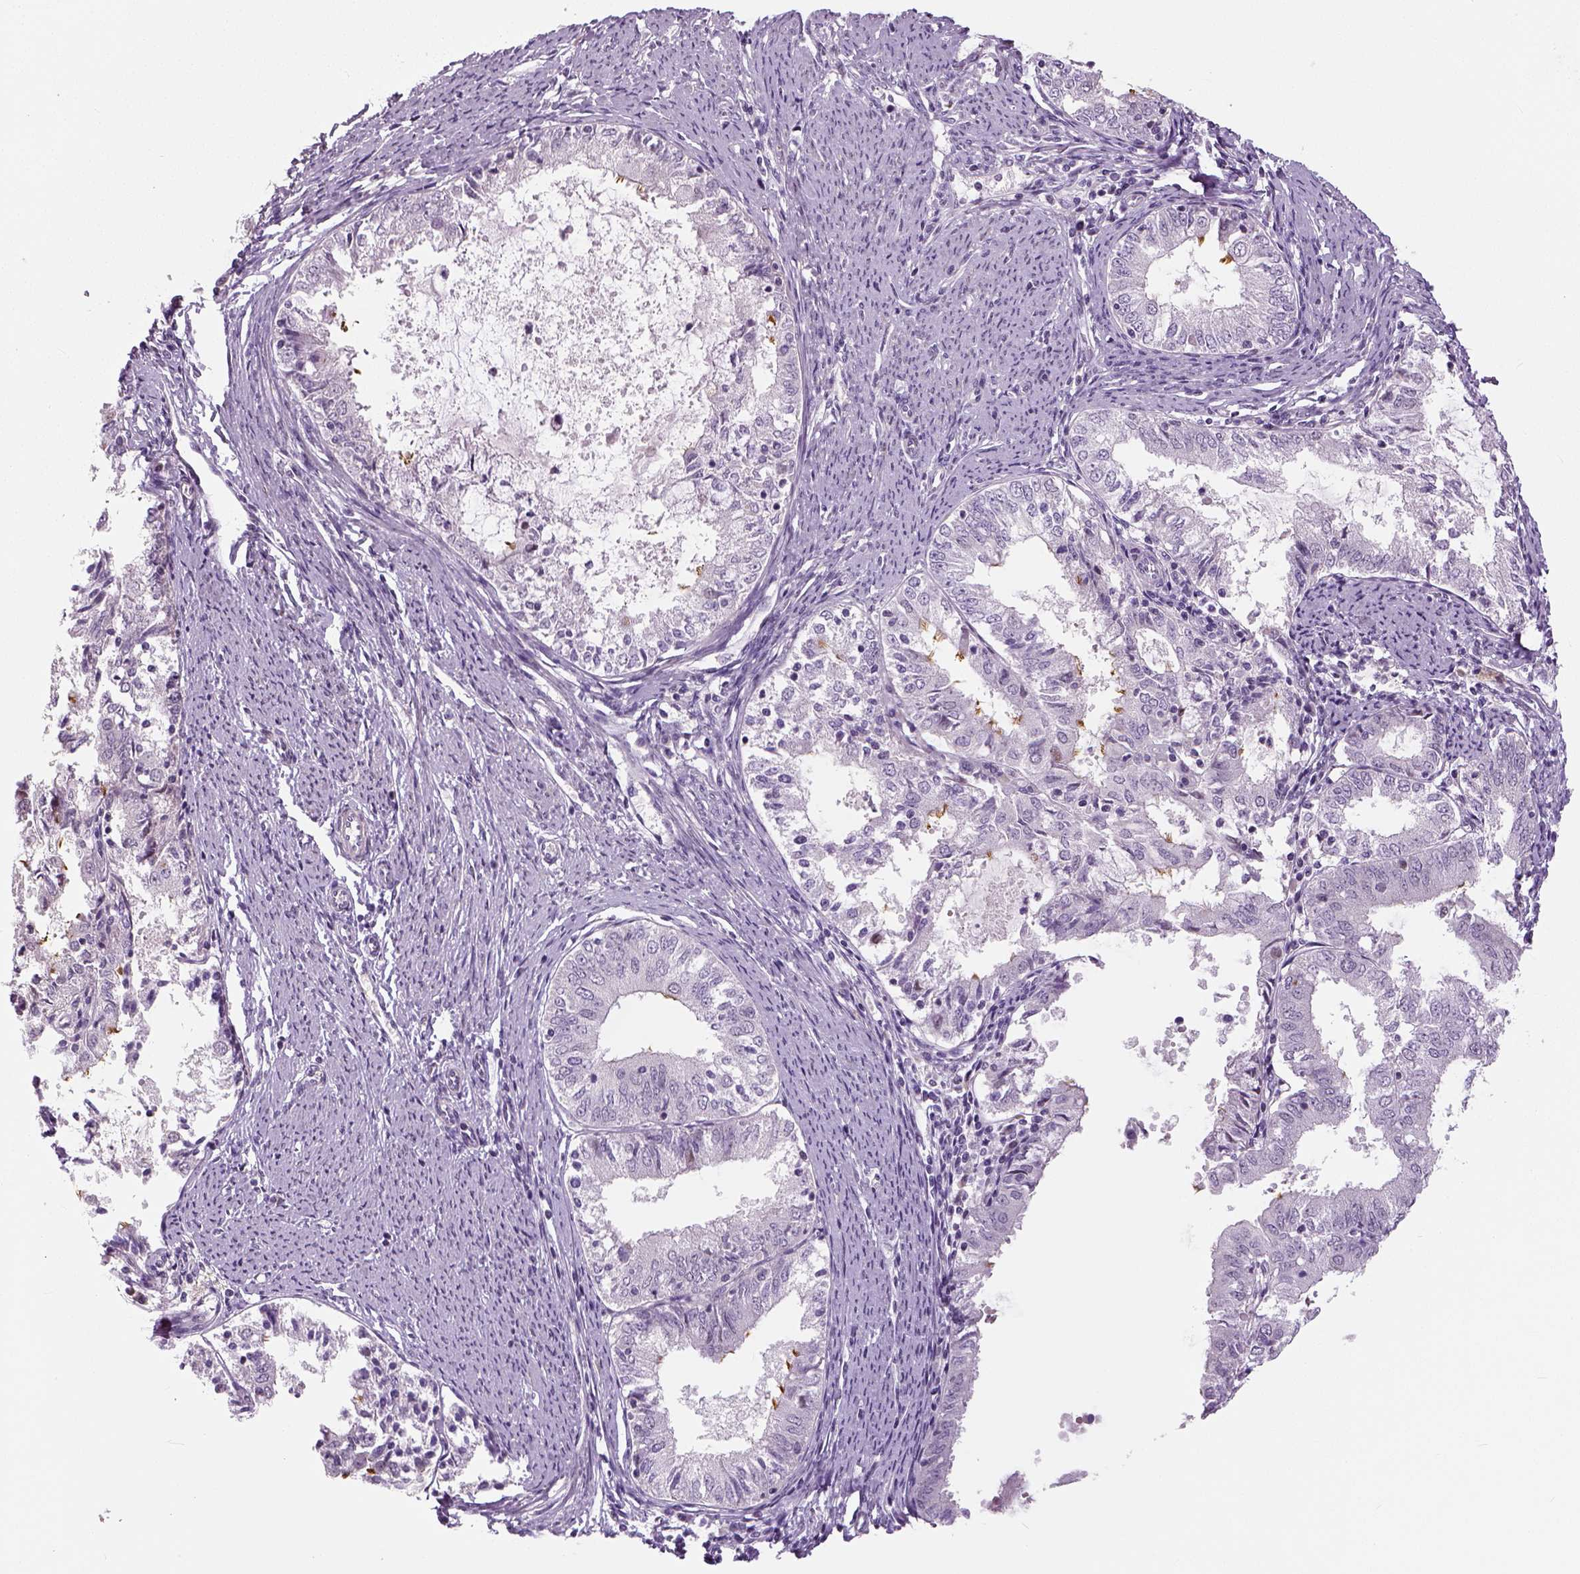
{"staining": {"intensity": "negative", "quantity": "none", "location": "none"}, "tissue": "endometrial cancer", "cell_type": "Tumor cells", "image_type": "cancer", "snomed": [{"axis": "morphology", "description": "Adenocarcinoma, NOS"}, {"axis": "topography", "description": "Endometrium"}], "caption": "Protein analysis of adenocarcinoma (endometrial) demonstrates no significant expression in tumor cells. Nuclei are stained in blue.", "gene": "NECAB1", "patient": {"sex": "female", "age": 57}}